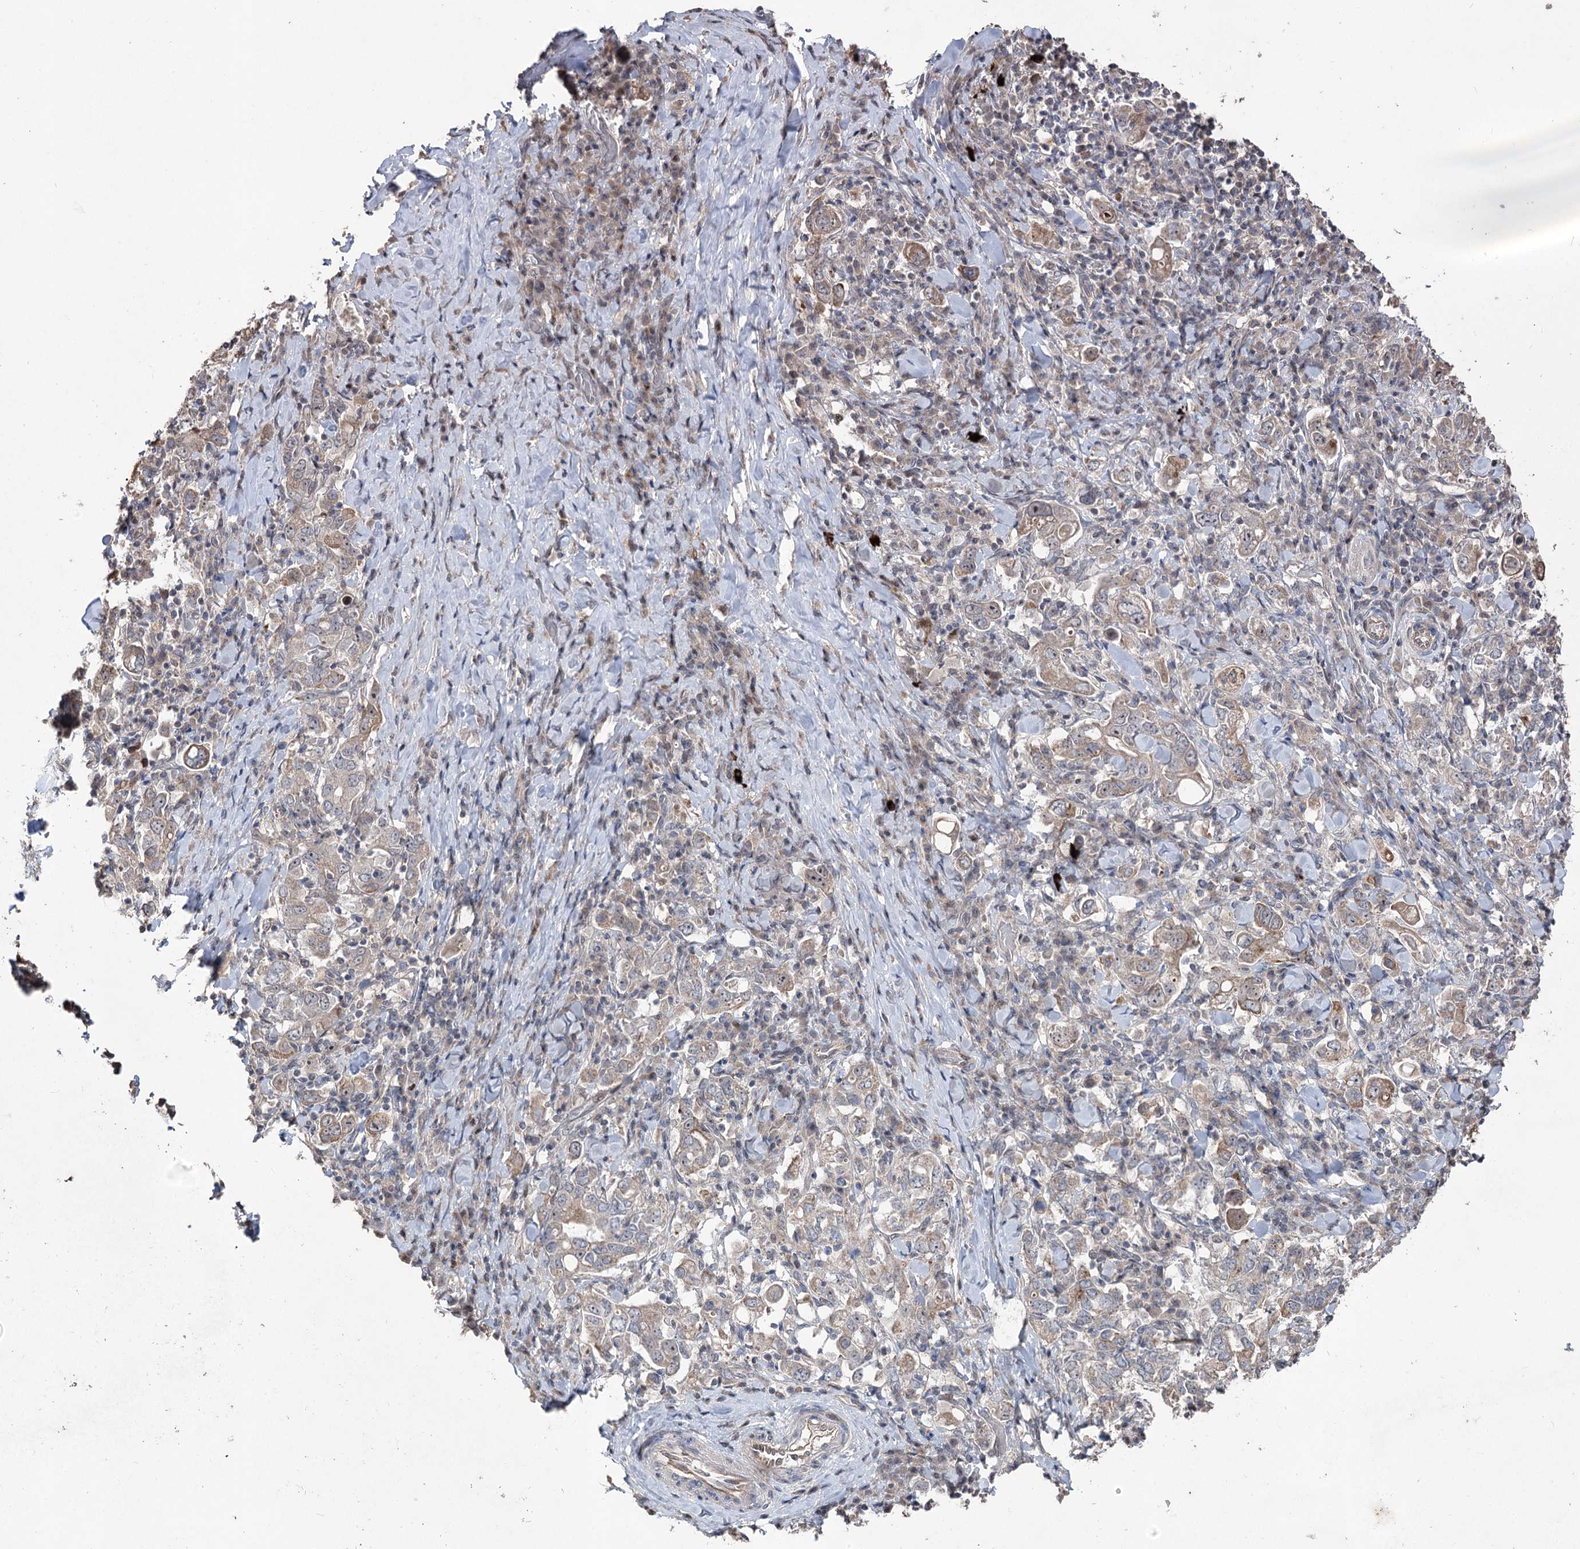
{"staining": {"intensity": "weak", "quantity": "25%-75%", "location": "cytoplasmic/membranous,nuclear"}, "tissue": "stomach cancer", "cell_type": "Tumor cells", "image_type": "cancer", "snomed": [{"axis": "morphology", "description": "Adenocarcinoma, NOS"}, {"axis": "topography", "description": "Stomach, upper"}], "caption": "The photomicrograph reveals a brown stain indicating the presence of a protein in the cytoplasmic/membranous and nuclear of tumor cells in stomach cancer.", "gene": "CPNE8", "patient": {"sex": "male", "age": 62}}